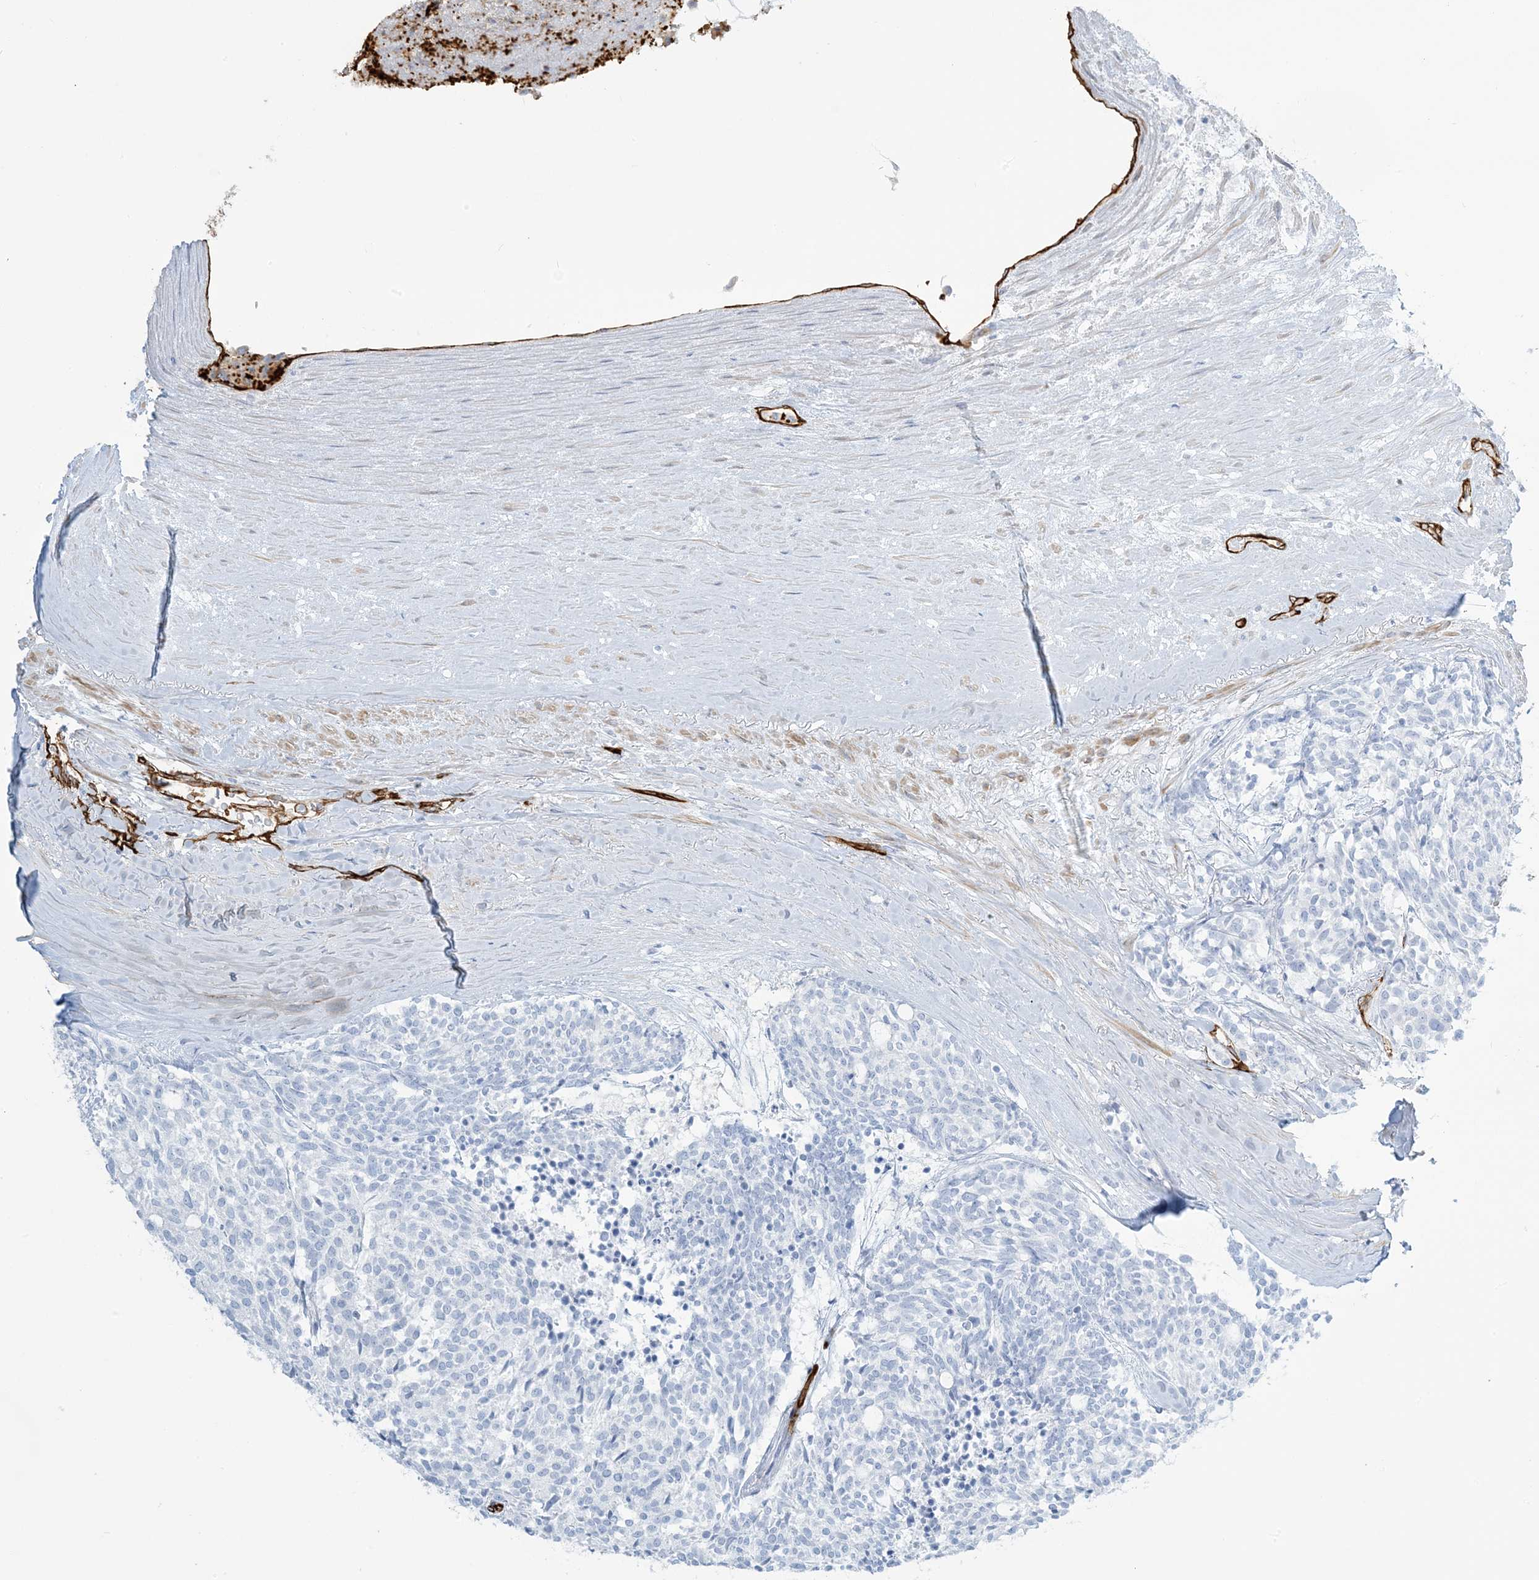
{"staining": {"intensity": "negative", "quantity": "none", "location": "none"}, "tissue": "carcinoid", "cell_type": "Tumor cells", "image_type": "cancer", "snomed": [{"axis": "morphology", "description": "Carcinoid, malignant, NOS"}, {"axis": "topography", "description": "Pancreas"}], "caption": "Tumor cells are negative for brown protein staining in malignant carcinoid.", "gene": "EPS8L3", "patient": {"sex": "female", "age": 54}}